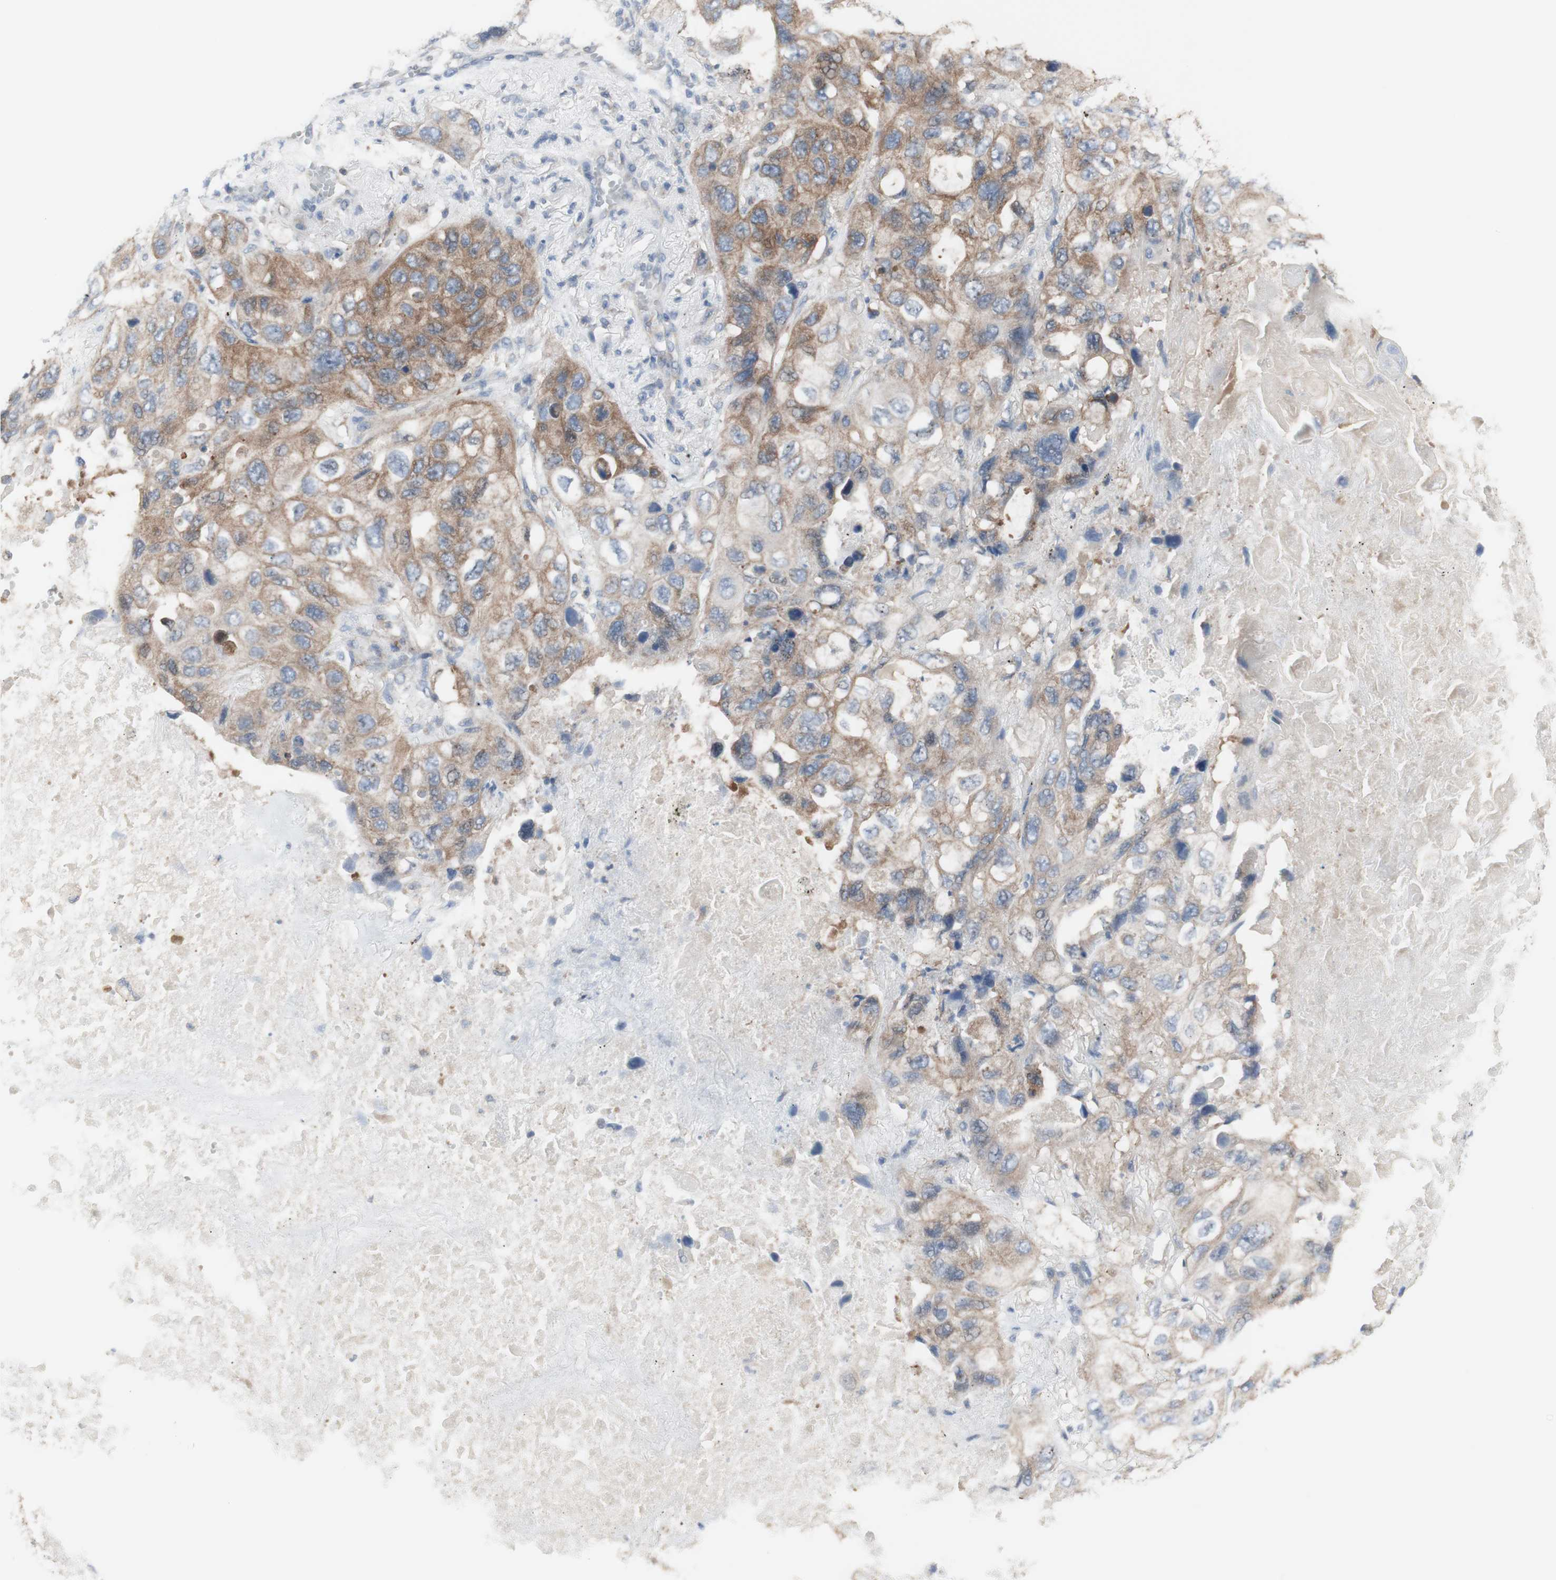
{"staining": {"intensity": "moderate", "quantity": "25%-75%", "location": "cytoplasmic/membranous"}, "tissue": "lung cancer", "cell_type": "Tumor cells", "image_type": "cancer", "snomed": [{"axis": "morphology", "description": "Squamous cell carcinoma, NOS"}, {"axis": "topography", "description": "Lung"}], "caption": "Squamous cell carcinoma (lung) tissue reveals moderate cytoplasmic/membranous positivity in approximately 25%-75% of tumor cells", "gene": "C3orf52", "patient": {"sex": "female", "age": 73}}